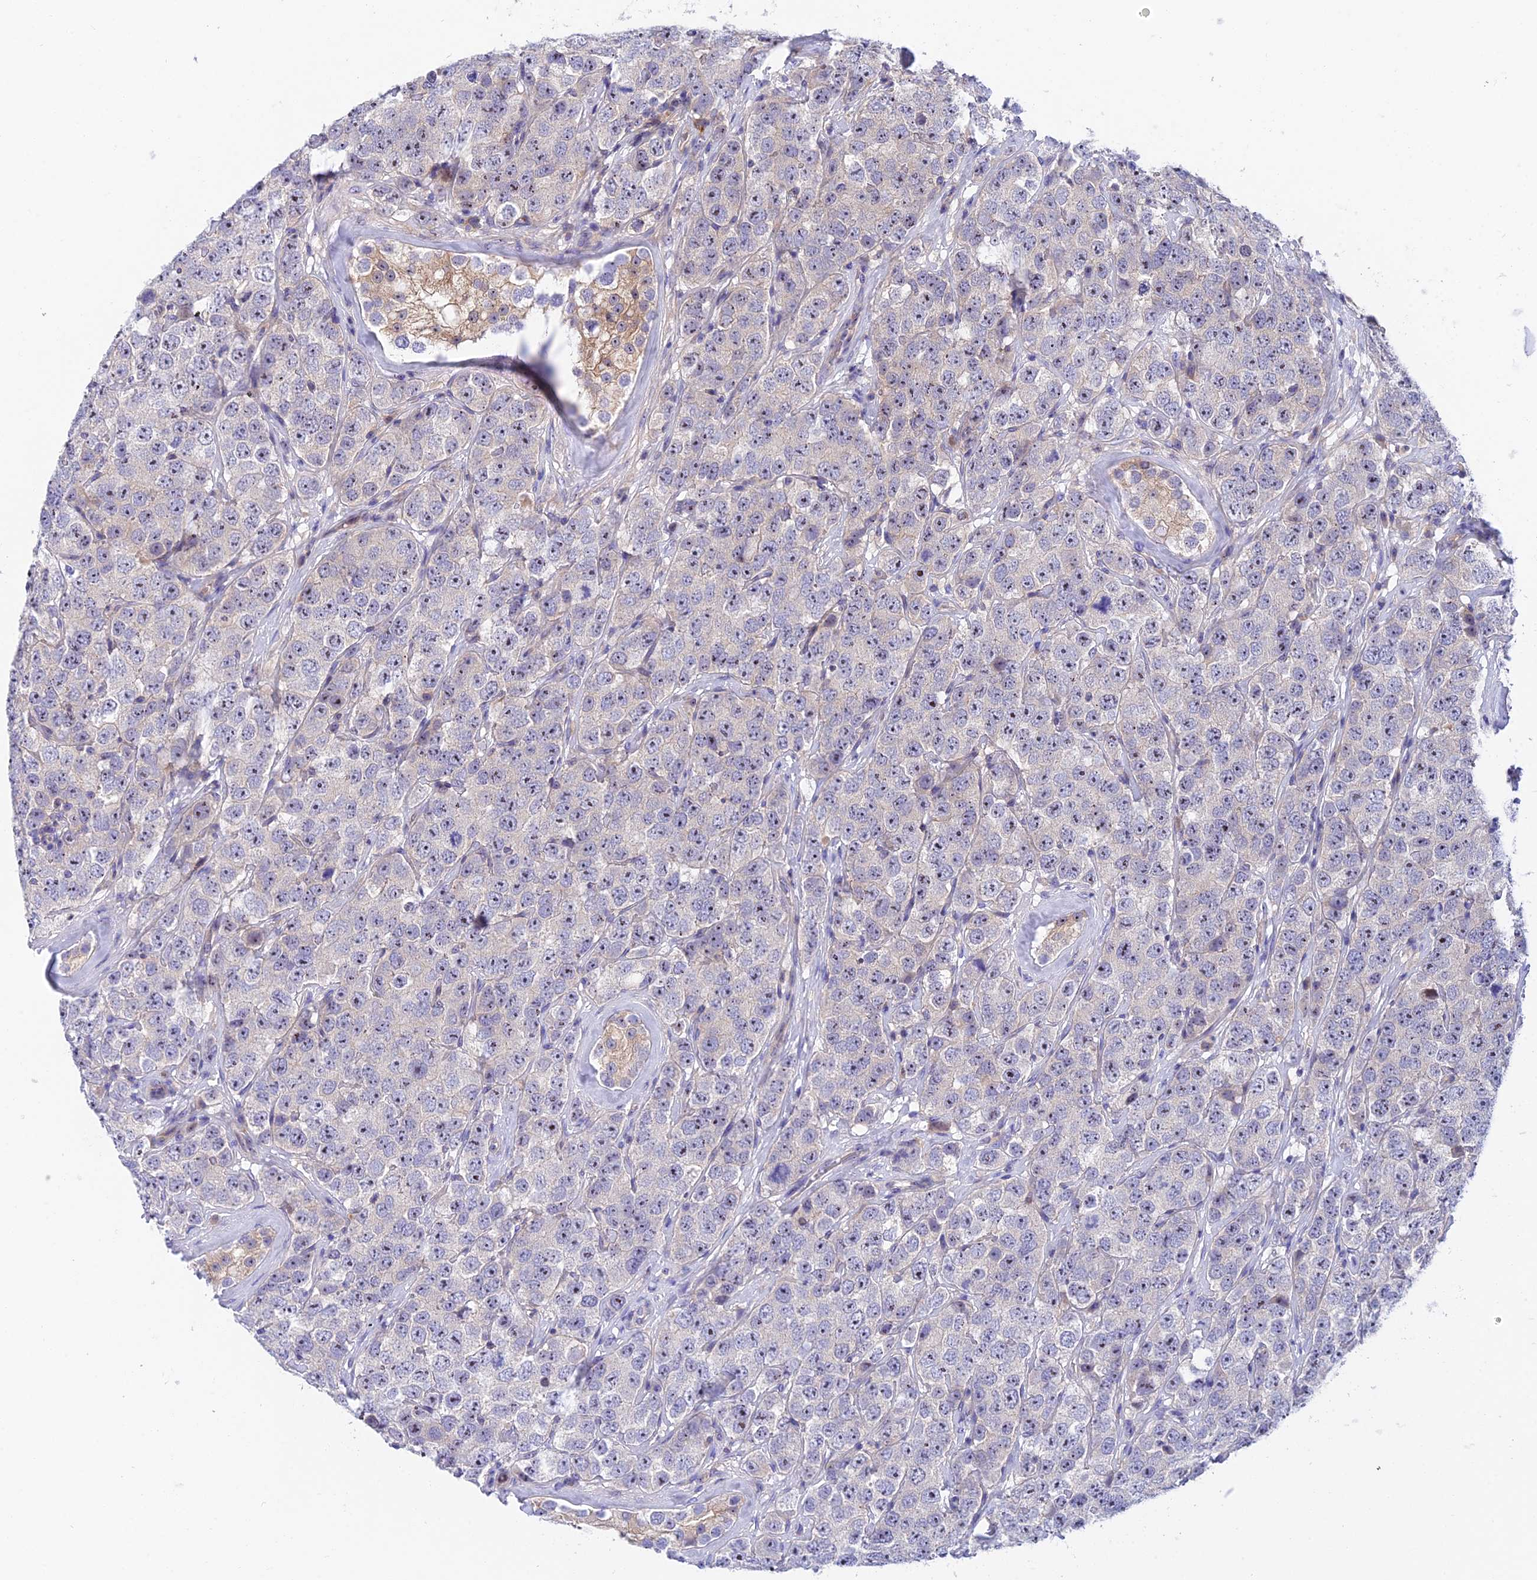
{"staining": {"intensity": "moderate", "quantity": "<25%", "location": "nuclear"}, "tissue": "testis cancer", "cell_type": "Tumor cells", "image_type": "cancer", "snomed": [{"axis": "morphology", "description": "Seminoma, NOS"}, {"axis": "topography", "description": "Testis"}], "caption": "Moderate nuclear positivity is identified in approximately <25% of tumor cells in testis seminoma. (DAB (3,3'-diaminobenzidine) IHC with brightfield microscopy, high magnification).", "gene": "DUSP29", "patient": {"sex": "male", "age": 28}}